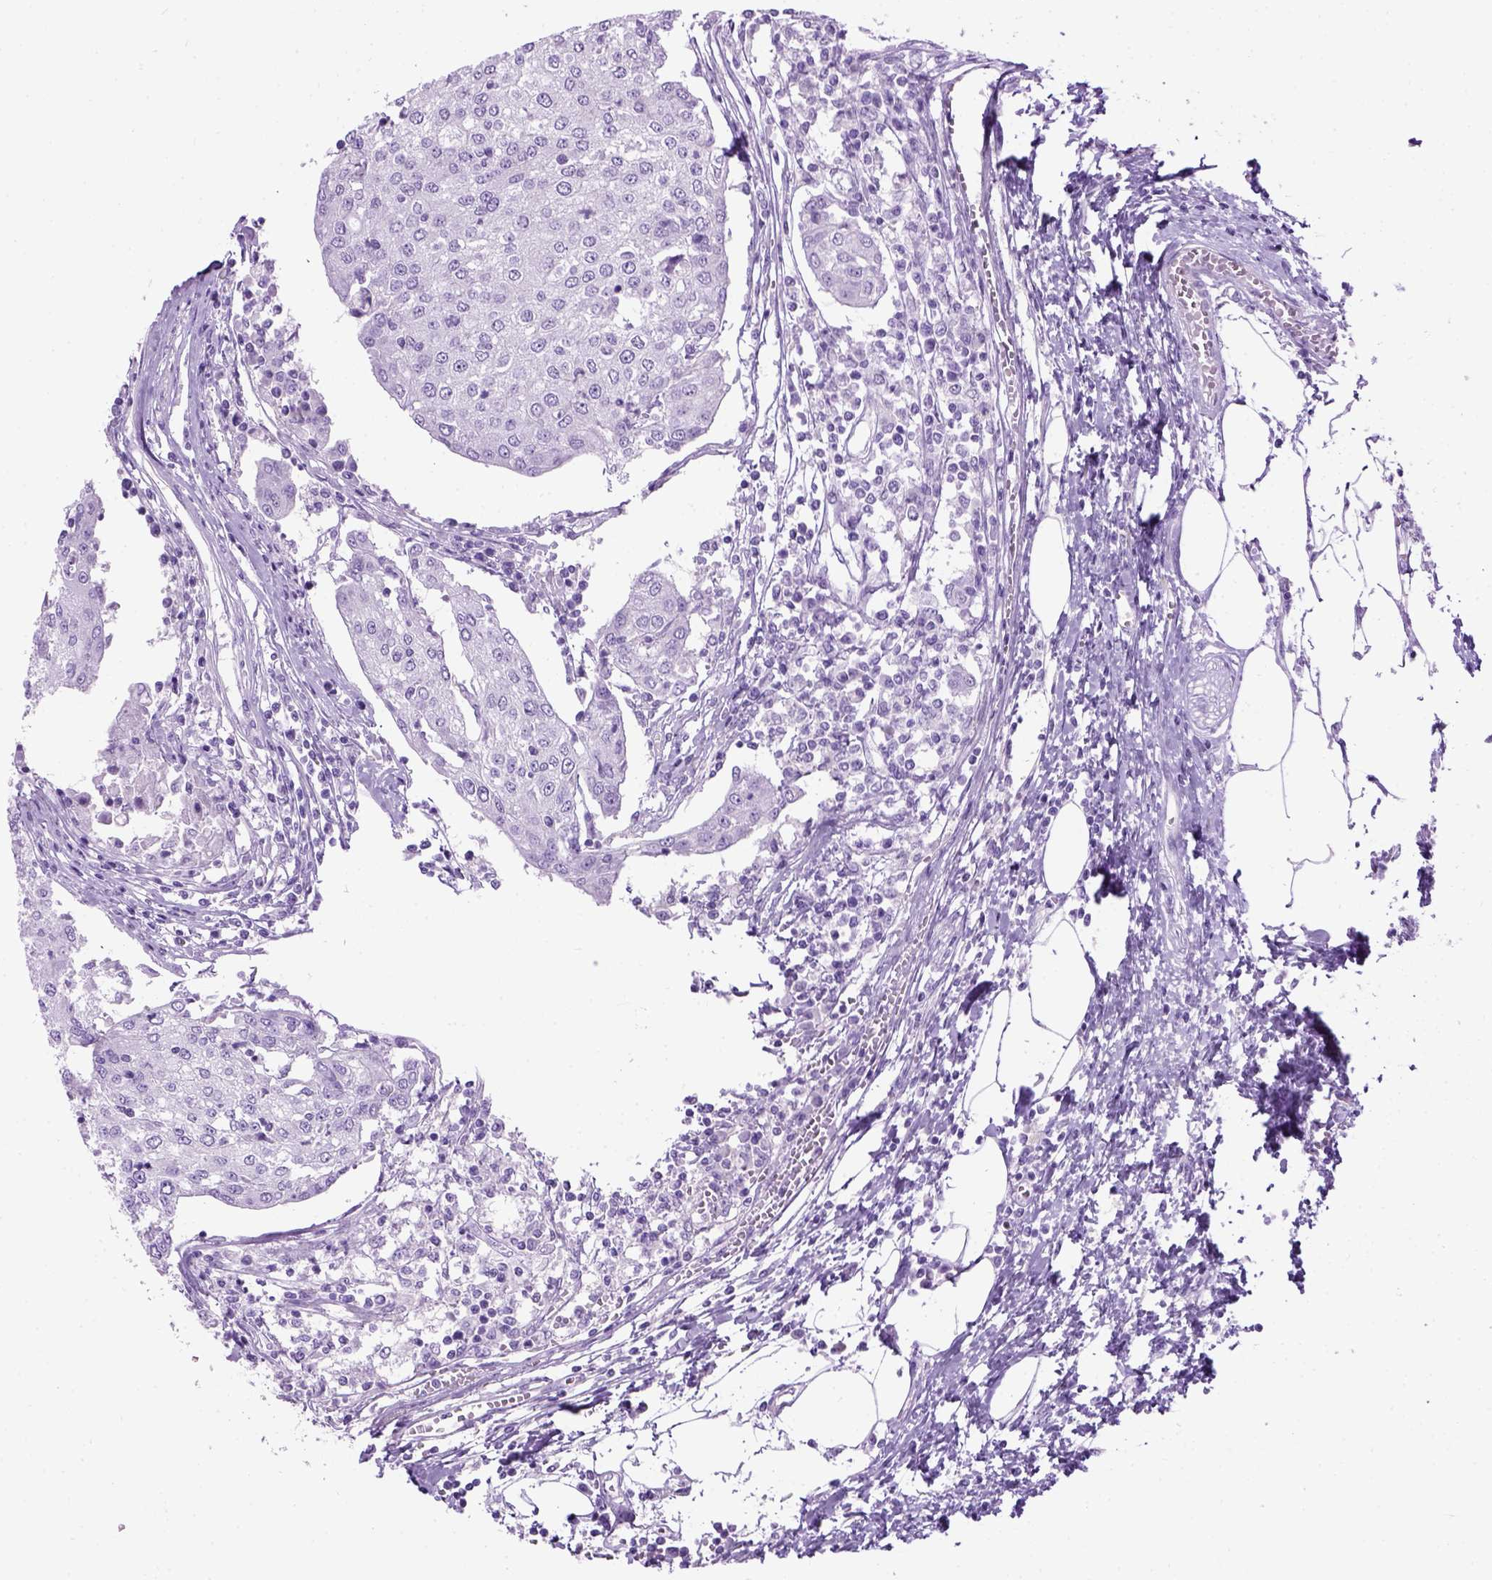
{"staining": {"intensity": "negative", "quantity": "none", "location": "none"}, "tissue": "urothelial cancer", "cell_type": "Tumor cells", "image_type": "cancer", "snomed": [{"axis": "morphology", "description": "Urothelial carcinoma, High grade"}, {"axis": "topography", "description": "Urinary bladder"}], "caption": "Immunohistochemical staining of human urothelial carcinoma (high-grade) exhibits no significant positivity in tumor cells.", "gene": "GABRB2", "patient": {"sex": "female", "age": 85}}